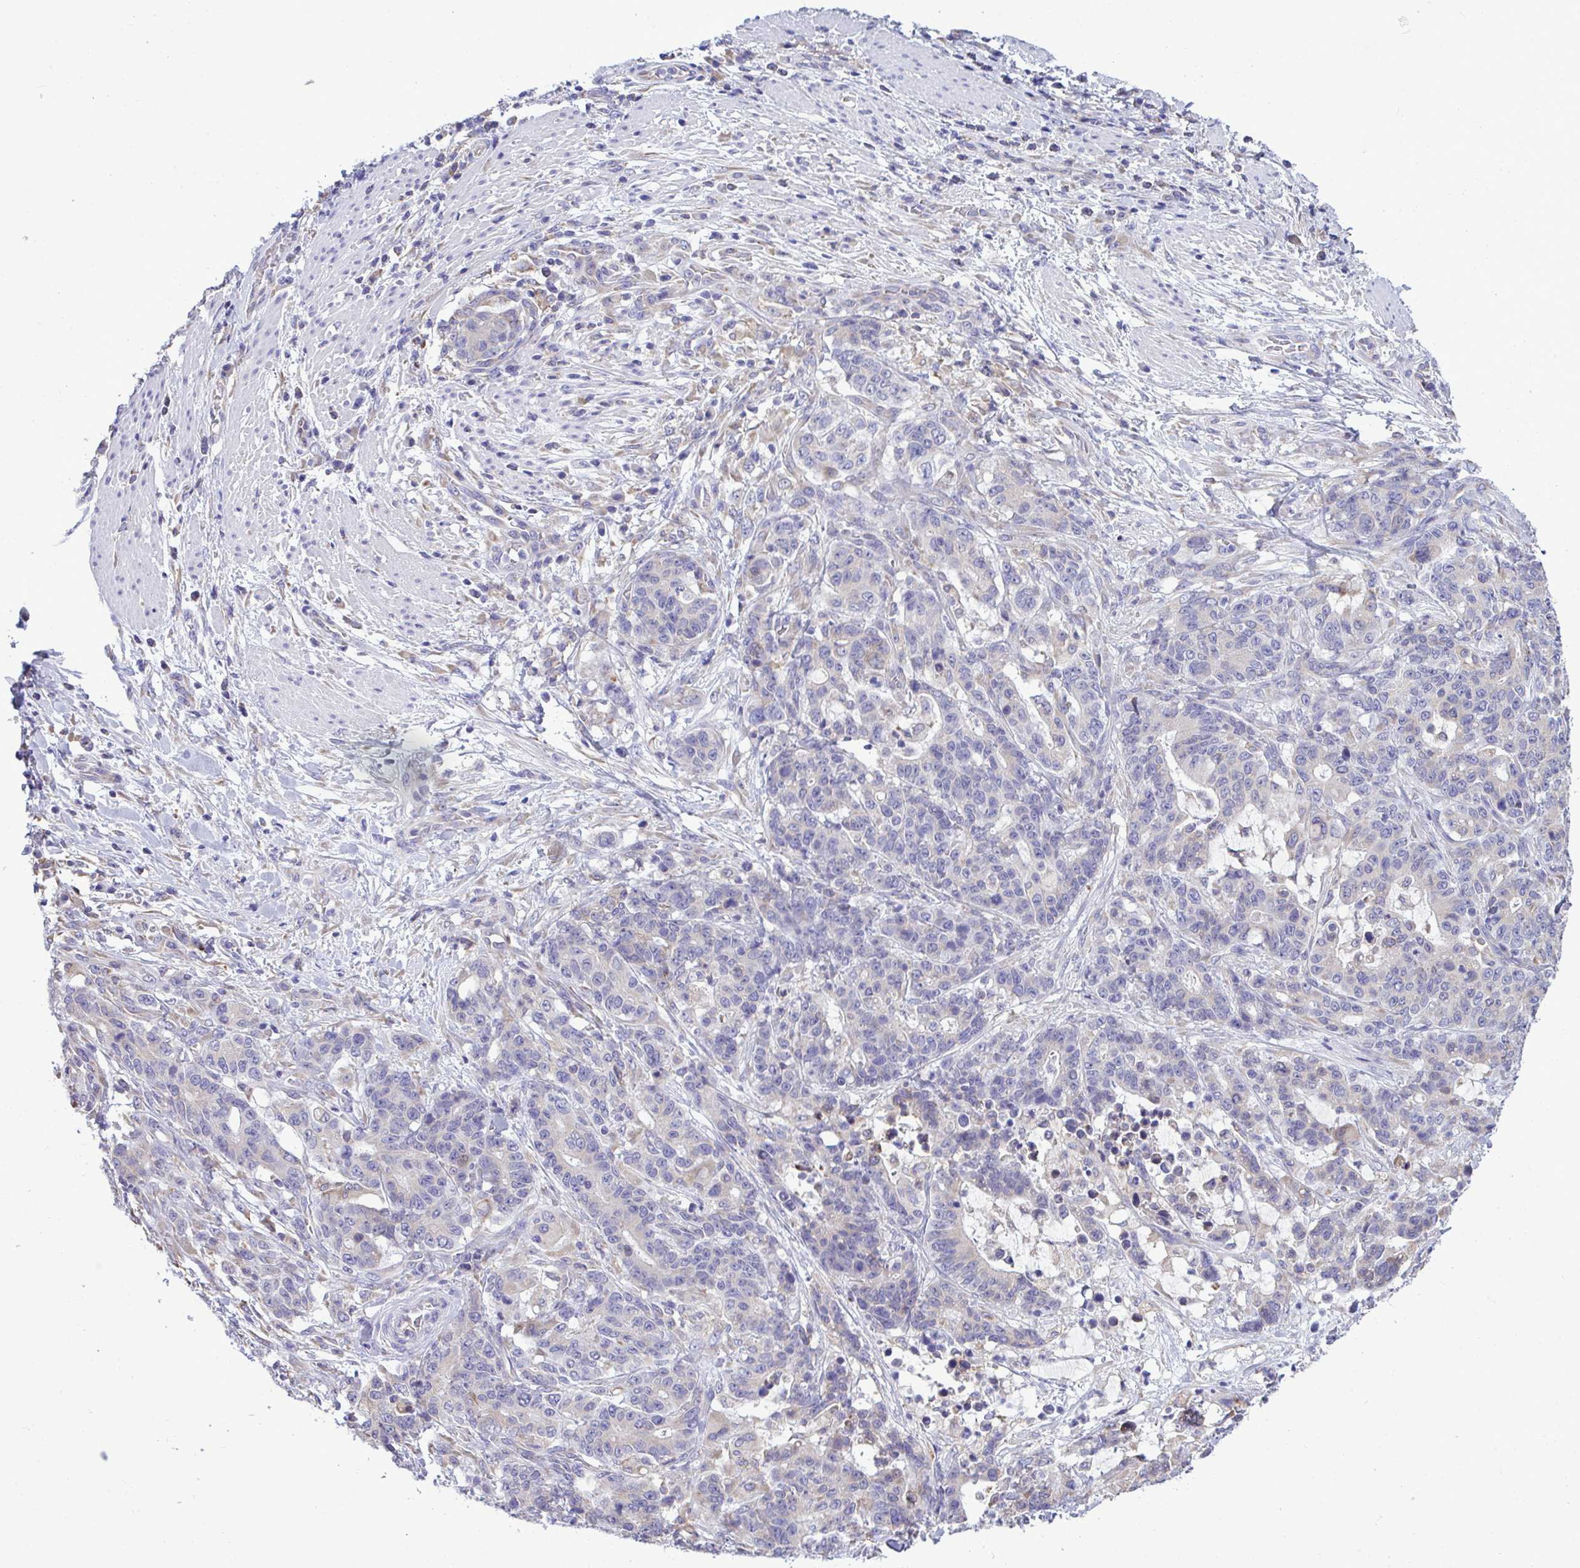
{"staining": {"intensity": "negative", "quantity": "none", "location": "none"}, "tissue": "stomach cancer", "cell_type": "Tumor cells", "image_type": "cancer", "snomed": [{"axis": "morphology", "description": "Normal tissue, NOS"}, {"axis": "morphology", "description": "Adenocarcinoma, NOS"}, {"axis": "topography", "description": "Stomach"}], "caption": "Micrograph shows no protein positivity in tumor cells of stomach cancer (adenocarcinoma) tissue. (DAB immunohistochemistry (IHC) with hematoxylin counter stain).", "gene": "PIGK", "patient": {"sex": "female", "age": 64}}